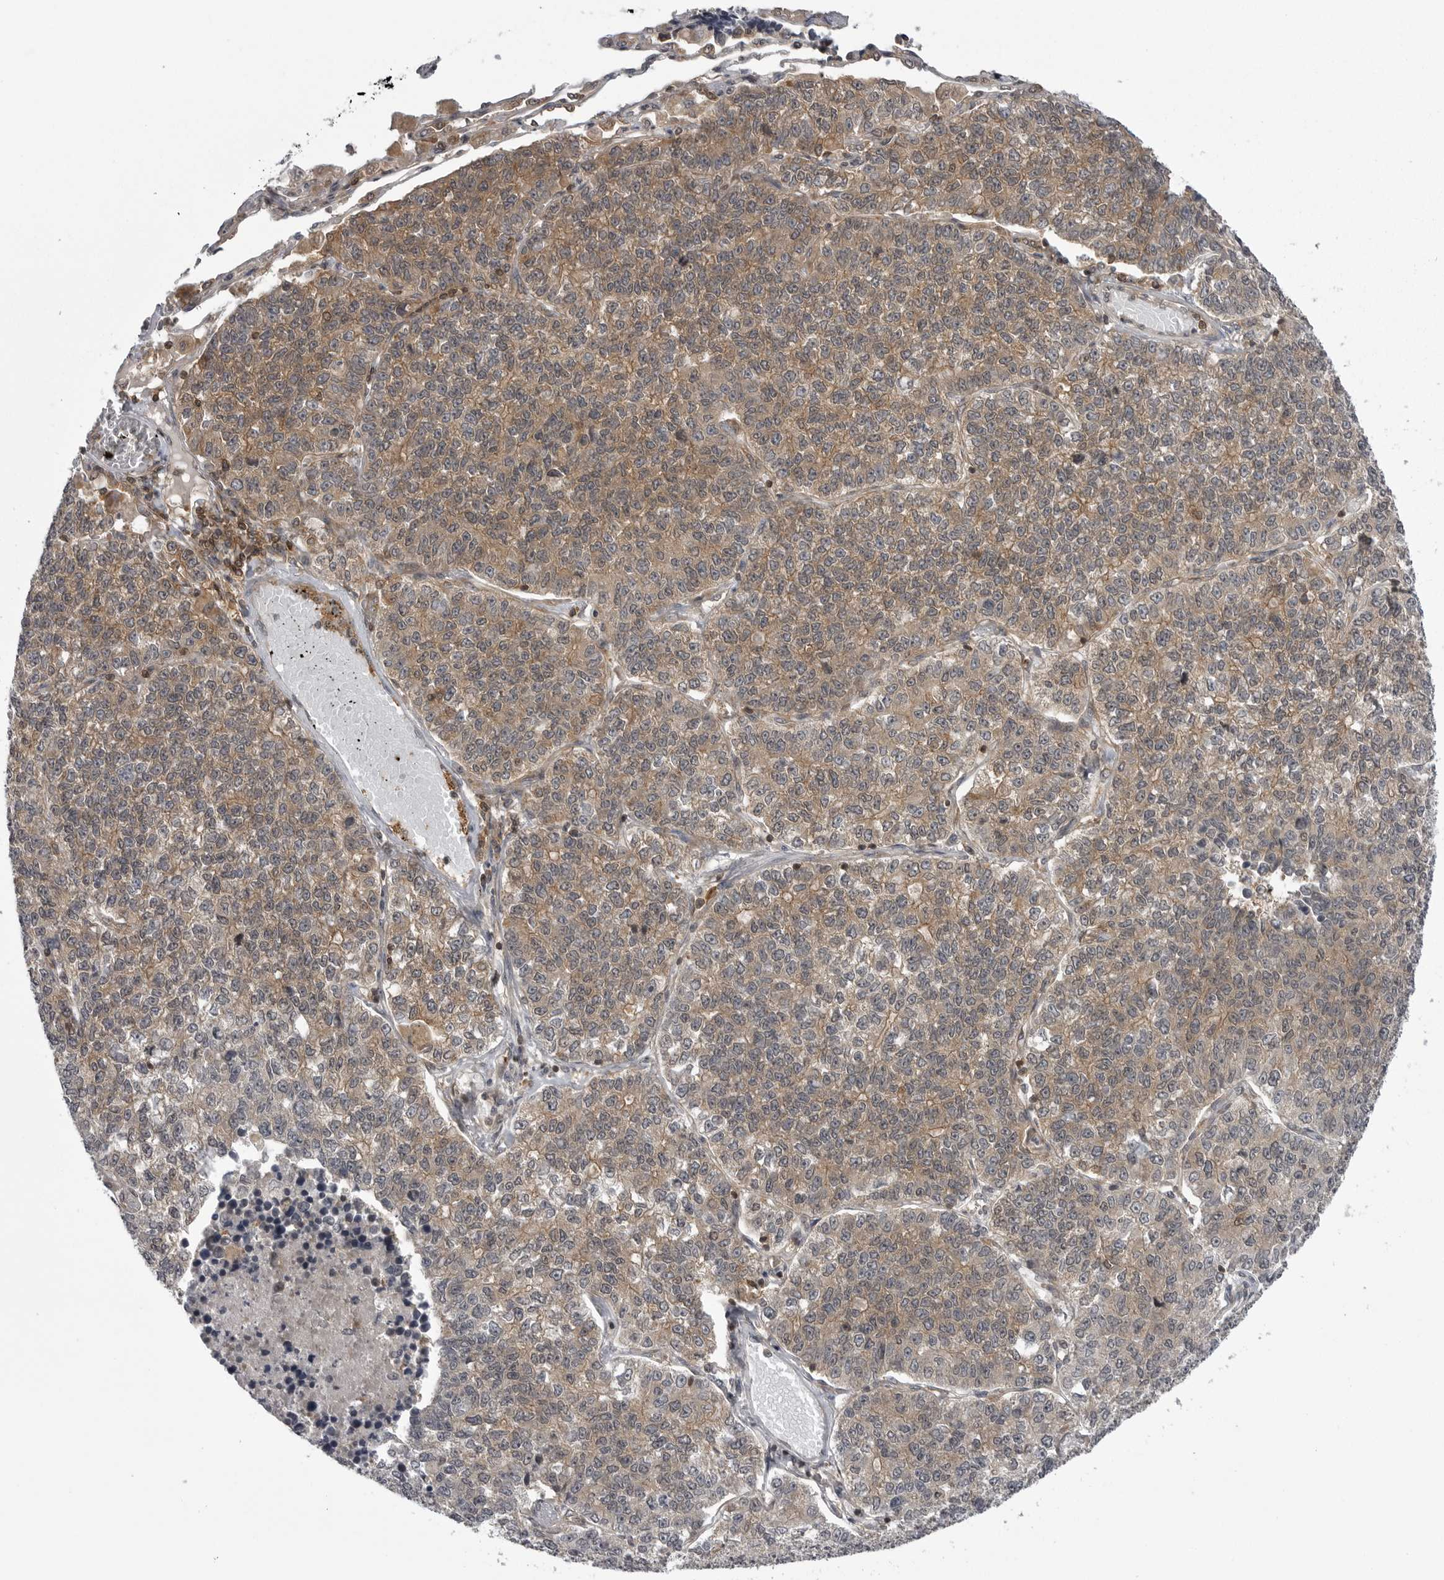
{"staining": {"intensity": "moderate", "quantity": "25%-75%", "location": "cytoplasmic/membranous"}, "tissue": "lung cancer", "cell_type": "Tumor cells", "image_type": "cancer", "snomed": [{"axis": "morphology", "description": "Adenocarcinoma, NOS"}, {"axis": "topography", "description": "Lung"}], "caption": "Immunohistochemistry (DAB (3,3'-diaminobenzidine)) staining of lung adenocarcinoma exhibits moderate cytoplasmic/membranous protein positivity in about 25%-75% of tumor cells.", "gene": "STK24", "patient": {"sex": "male", "age": 49}}